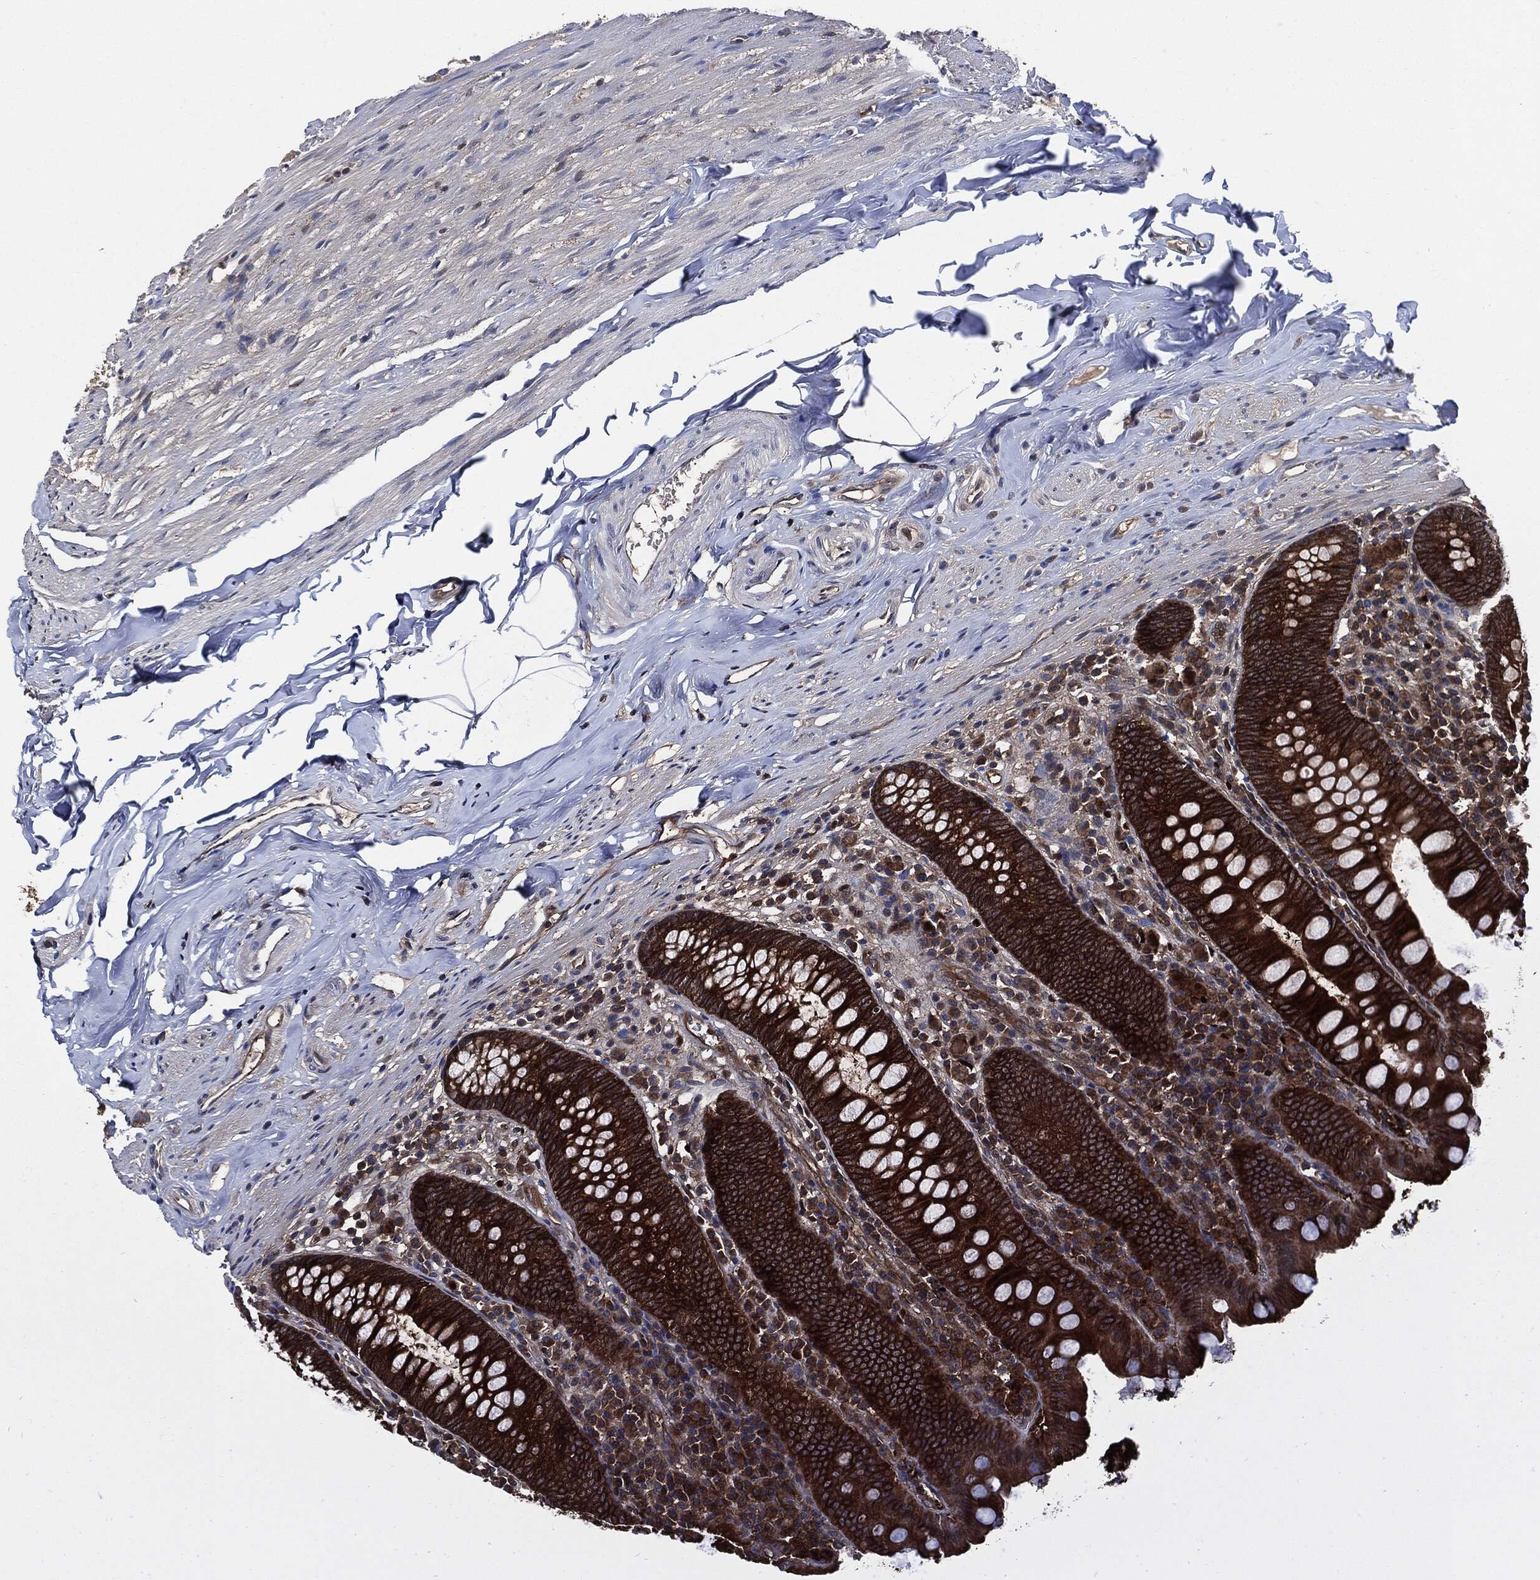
{"staining": {"intensity": "strong", "quantity": ">75%", "location": "cytoplasmic/membranous"}, "tissue": "appendix", "cell_type": "Glandular cells", "image_type": "normal", "snomed": [{"axis": "morphology", "description": "Normal tissue, NOS"}, {"axis": "topography", "description": "Appendix"}], "caption": "Immunohistochemistry (IHC) photomicrograph of normal appendix: human appendix stained using immunohistochemistry displays high levels of strong protein expression localized specifically in the cytoplasmic/membranous of glandular cells, appearing as a cytoplasmic/membranous brown color.", "gene": "XPNPEP1", "patient": {"sex": "female", "age": 82}}